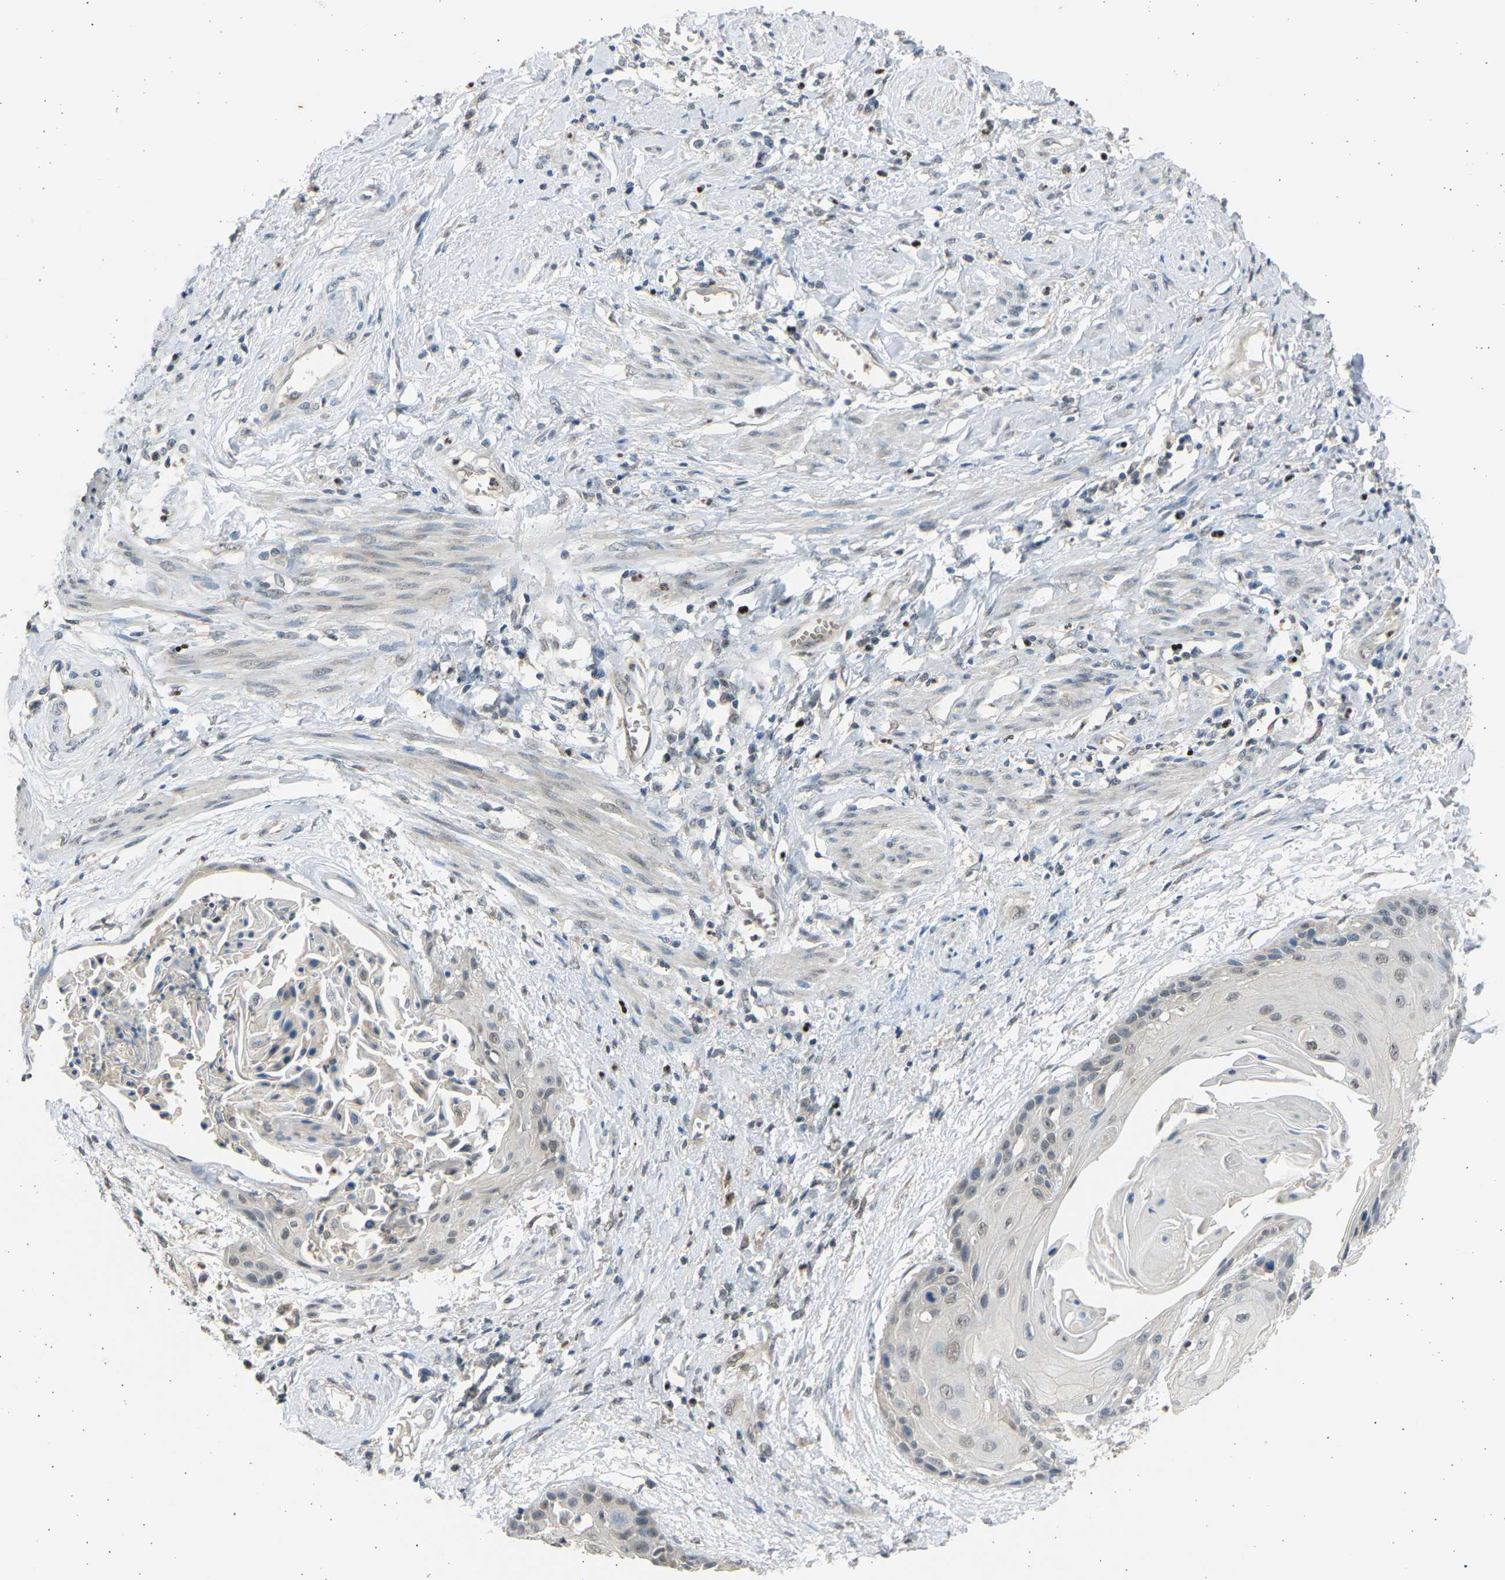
{"staining": {"intensity": "weak", "quantity": "<25%", "location": "nuclear"}, "tissue": "cervical cancer", "cell_type": "Tumor cells", "image_type": "cancer", "snomed": [{"axis": "morphology", "description": "Squamous cell carcinoma, NOS"}, {"axis": "topography", "description": "Cervix"}], "caption": "Immunohistochemistry photomicrograph of human cervical squamous cell carcinoma stained for a protein (brown), which exhibits no staining in tumor cells. Nuclei are stained in blue.", "gene": "BIRC2", "patient": {"sex": "female", "age": 57}}